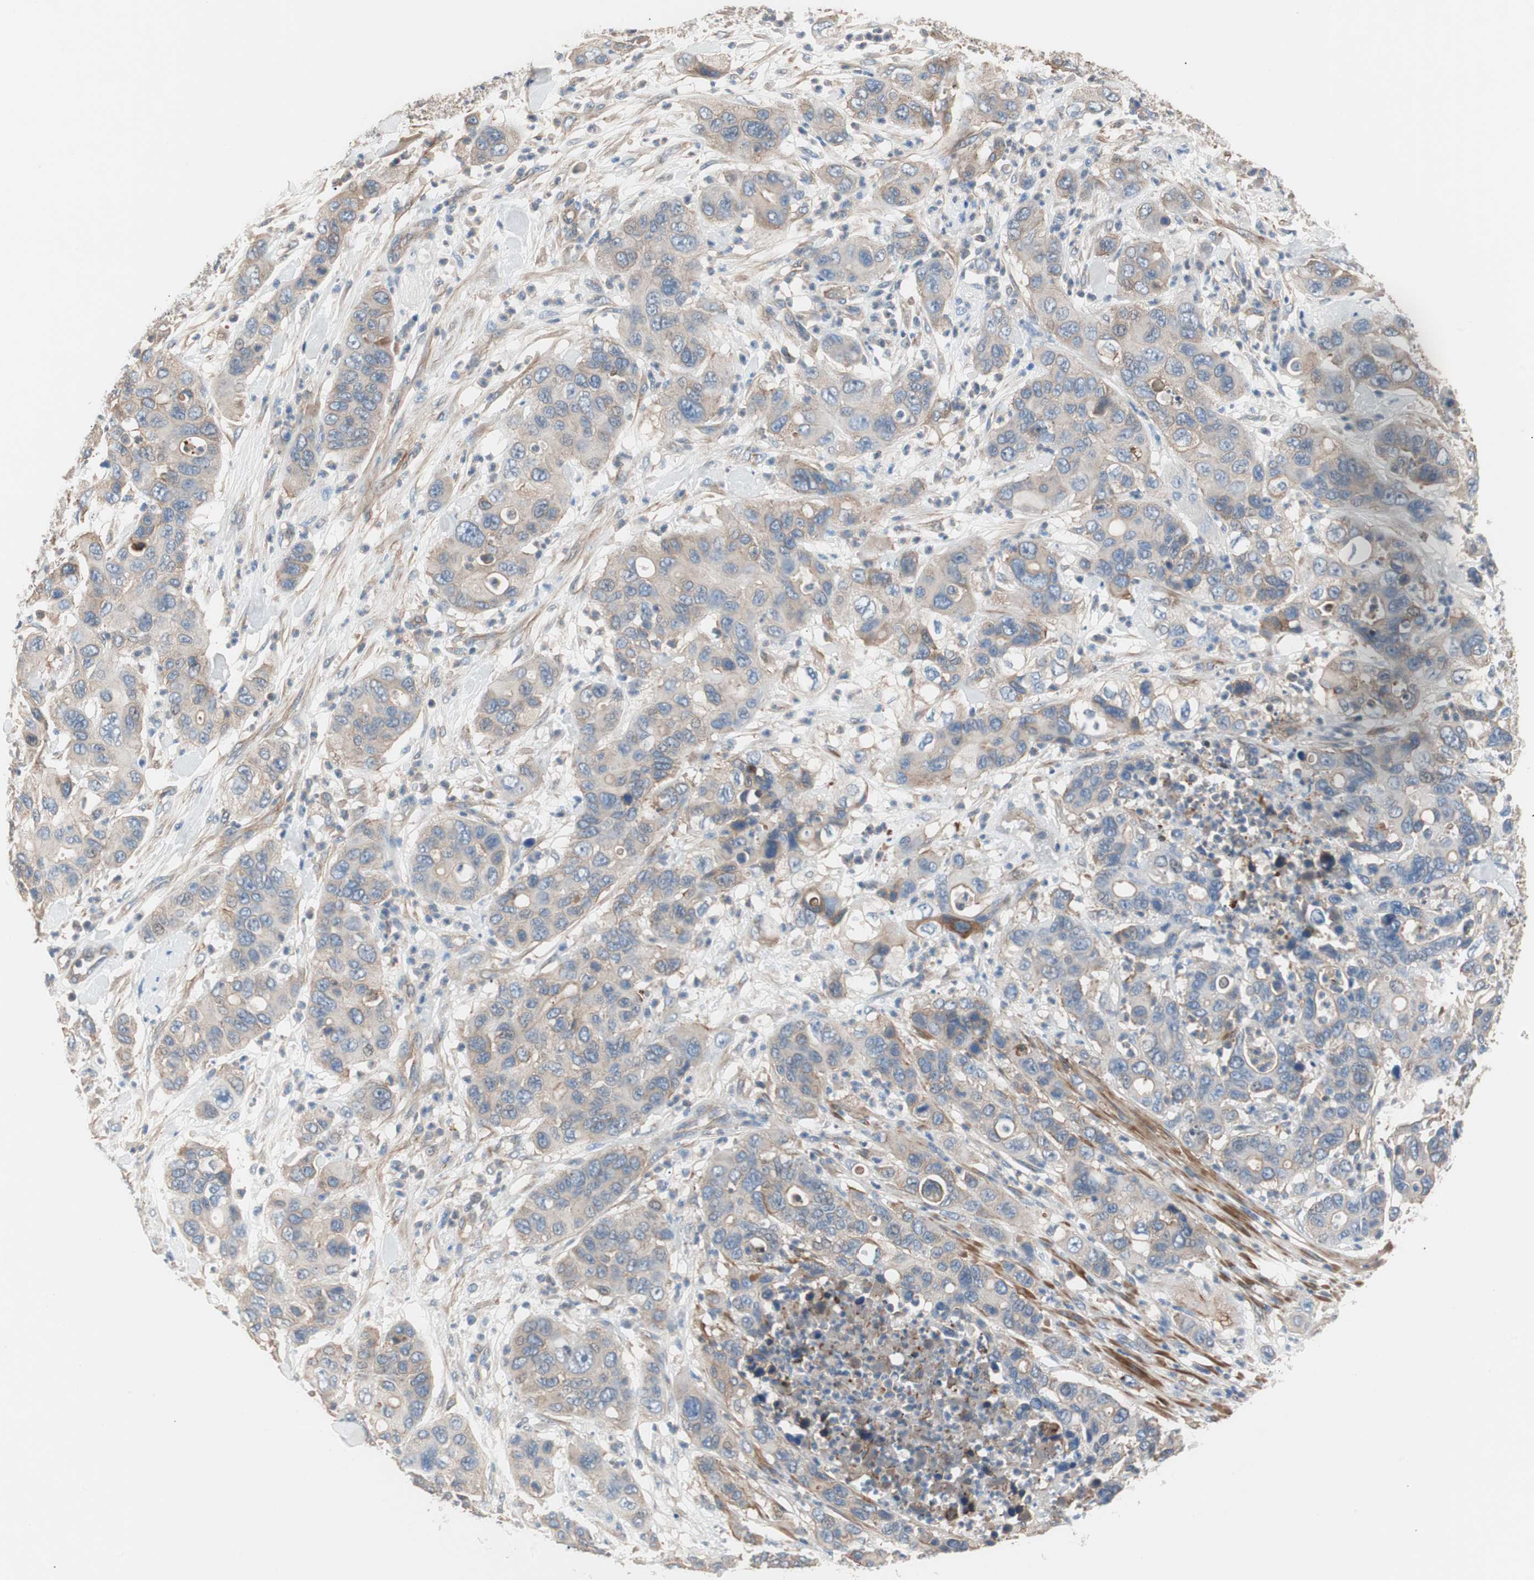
{"staining": {"intensity": "weak", "quantity": "25%-75%", "location": "cytoplasmic/membranous"}, "tissue": "pancreatic cancer", "cell_type": "Tumor cells", "image_type": "cancer", "snomed": [{"axis": "morphology", "description": "Adenocarcinoma, NOS"}, {"axis": "topography", "description": "Pancreas"}], "caption": "Immunohistochemistry (IHC) histopathology image of neoplastic tissue: human pancreatic cancer (adenocarcinoma) stained using immunohistochemistry reveals low levels of weak protein expression localized specifically in the cytoplasmic/membranous of tumor cells, appearing as a cytoplasmic/membranous brown color.", "gene": "GPR160", "patient": {"sex": "female", "age": 71}}